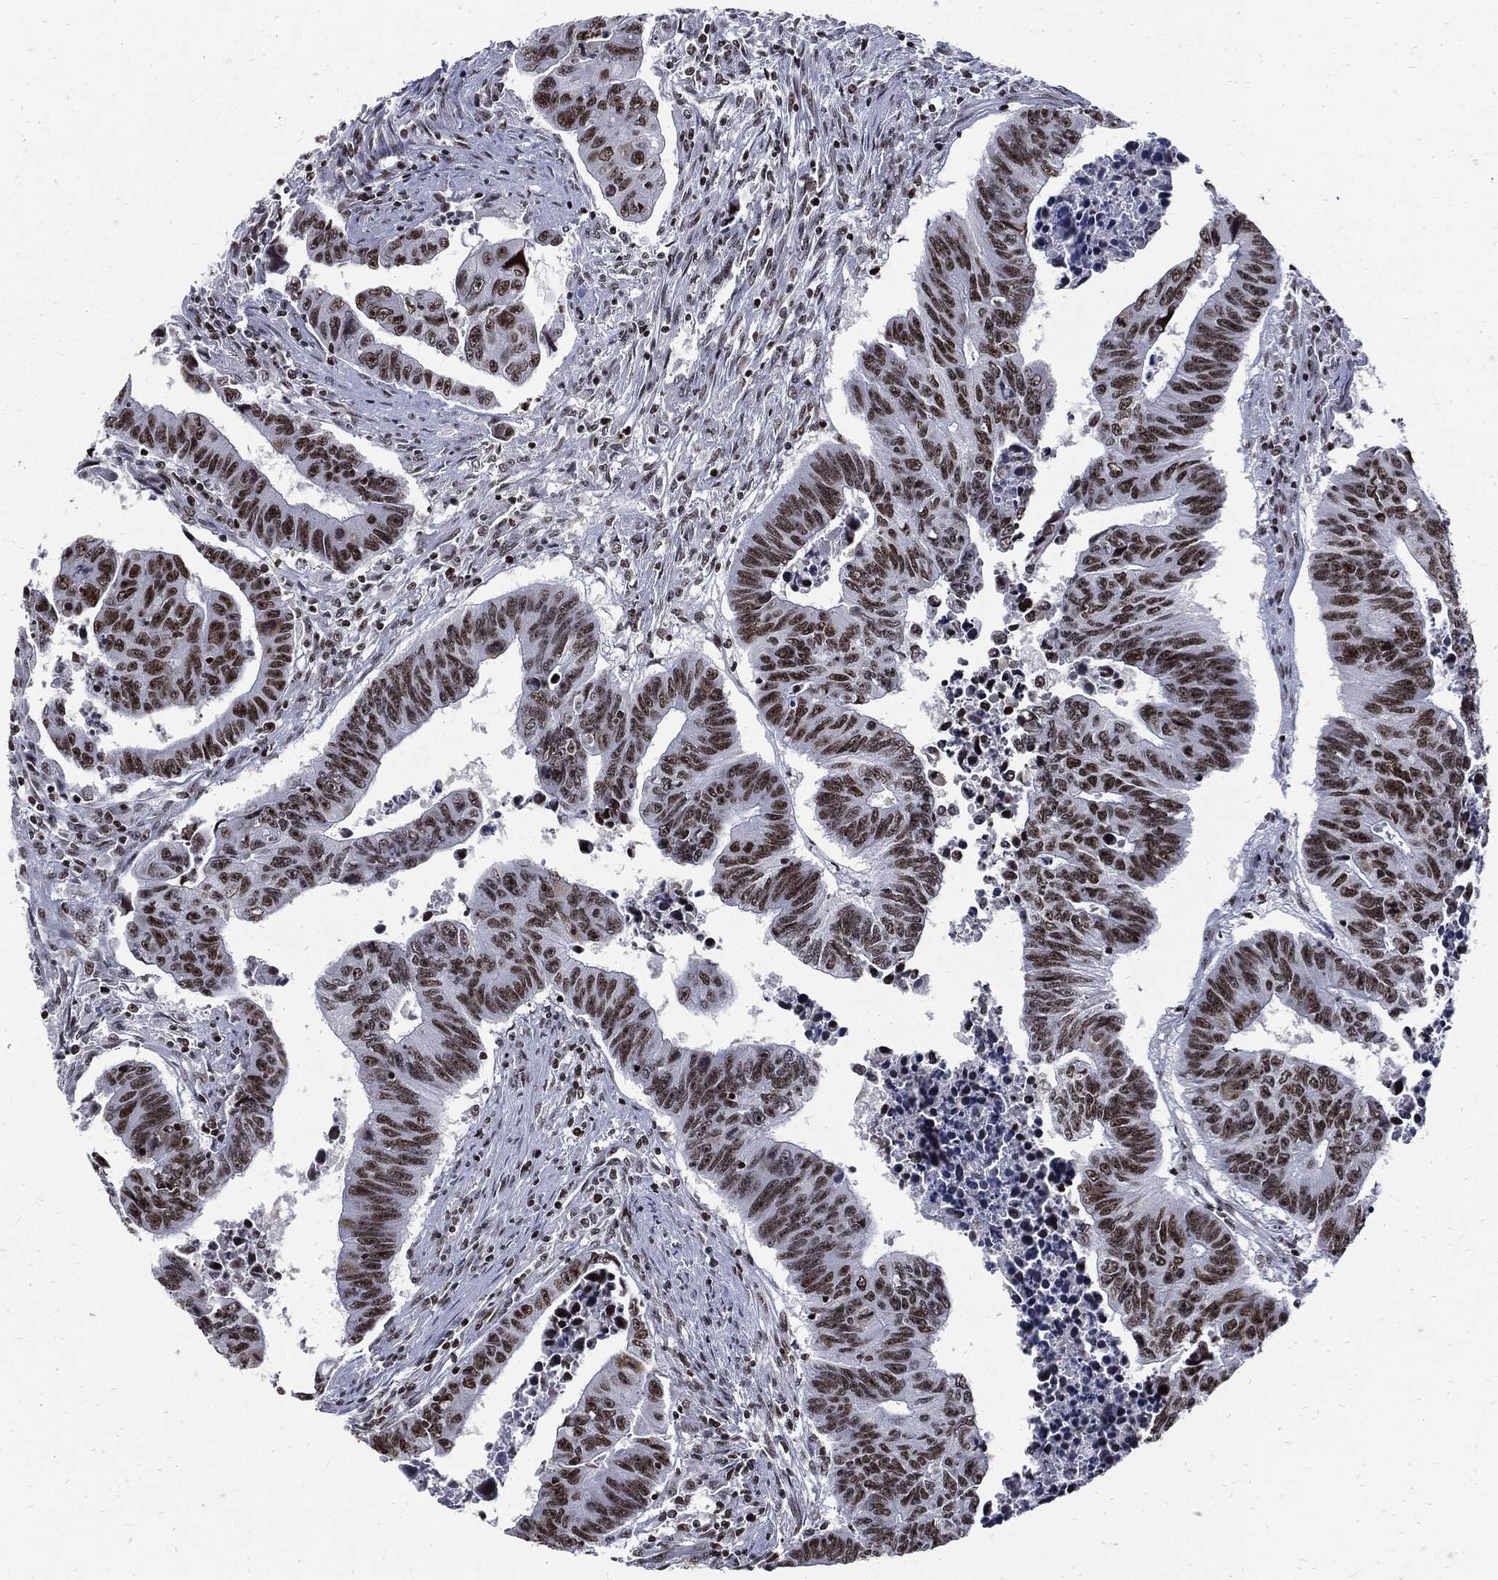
{"staining": {"intensity": "strong", "quantity": ">75%", "location": "nuclear"}, "tissue": "colorectal cancer", "cell_type": "Tumor cells", "image_type": "cancer", "snomed": [{"axis": "morphology", "description": "Adenocarcinoma, NOS"}, {"axis": "topography", "description": "Rectum"}], "caption": "Tumor cells display high levels of strong nuclear staining in approximately >75% of cells in human colorectal adenocarcinoma. The staining is performed using DAB brown chromogen to label protein expression. The nuclei are counter-stained blue using hematoxylin.", "gene": "TERF2", "patient": {"sex": "female", "age": 85}}